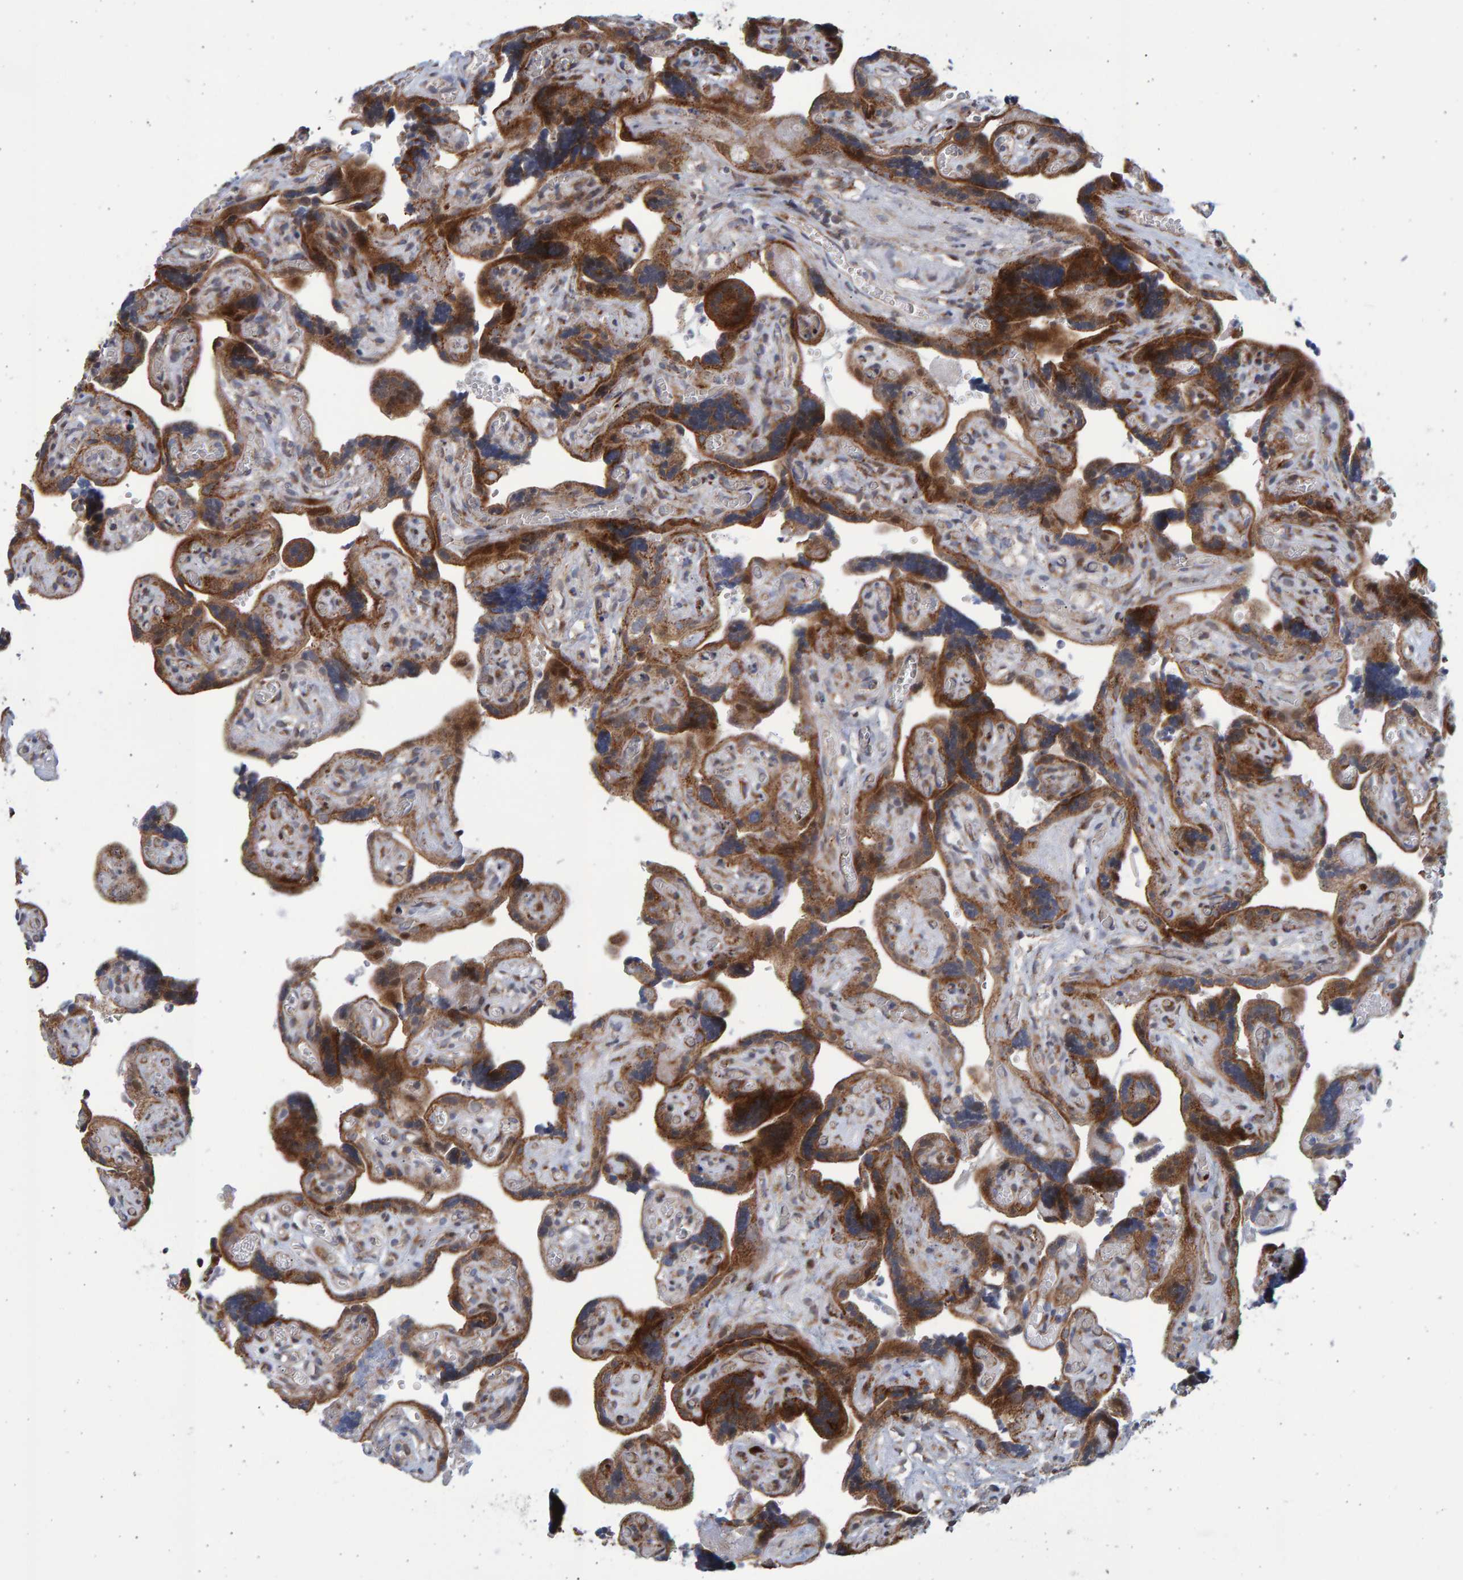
{"staining": {"intensity": "weak", "quantity": ">75%", "location": "cytoplasmic/membranous"}, "tissue": "placenta", "cell_type": "Decidual cells", "image_type": "normal", "snomed": [{"axis": "morphology", "description": "Normal tissue, NOS"}, {"axis": "topography", "description": "Placenta"}], "caption": "A photomicrograph of human placenta stained for a protein shows weak cytoplasmic/membranous brown staining in decidual cells.", "gene": "LRBA", "patient": {"sex": "female", "age": 30}}